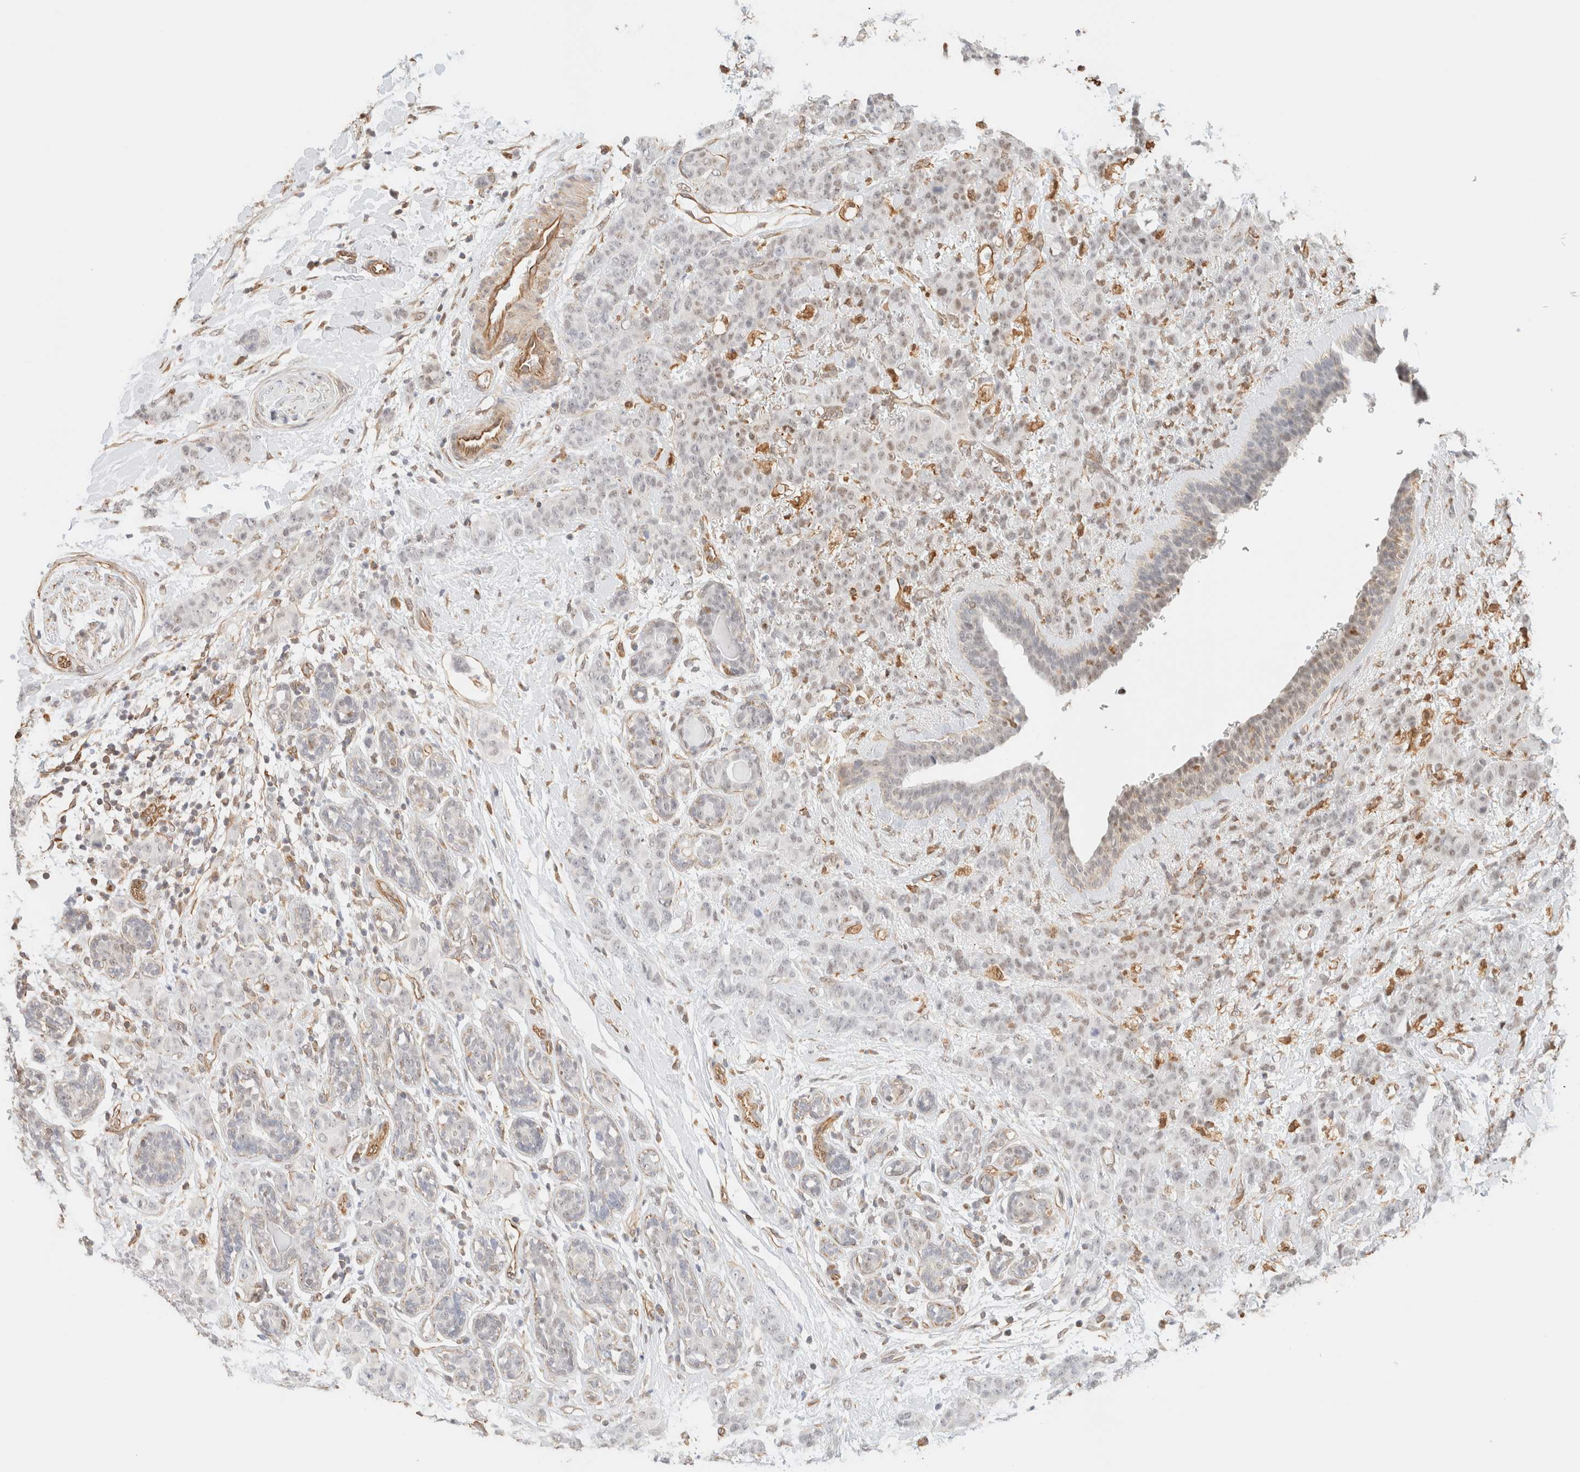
{"staining": {"intensity": "negative", "quantity": "none", "location": "none"}, "tissue": "breast cancer", "cell_type": "Tumor cells", "image_type": "cancer", "snomed": [{"axis": "morphology", "description": "Normal tissue, NOS"}, {"axis": "morphology", "description": "Duct carcinoma"}, {"axis": "topography", "description": "Breast"}], "caption": "There is no significant staining in tumor cells of breast cancer.", "gene": "ARID5A", "patient": {"sex": "female", "age": 40}}